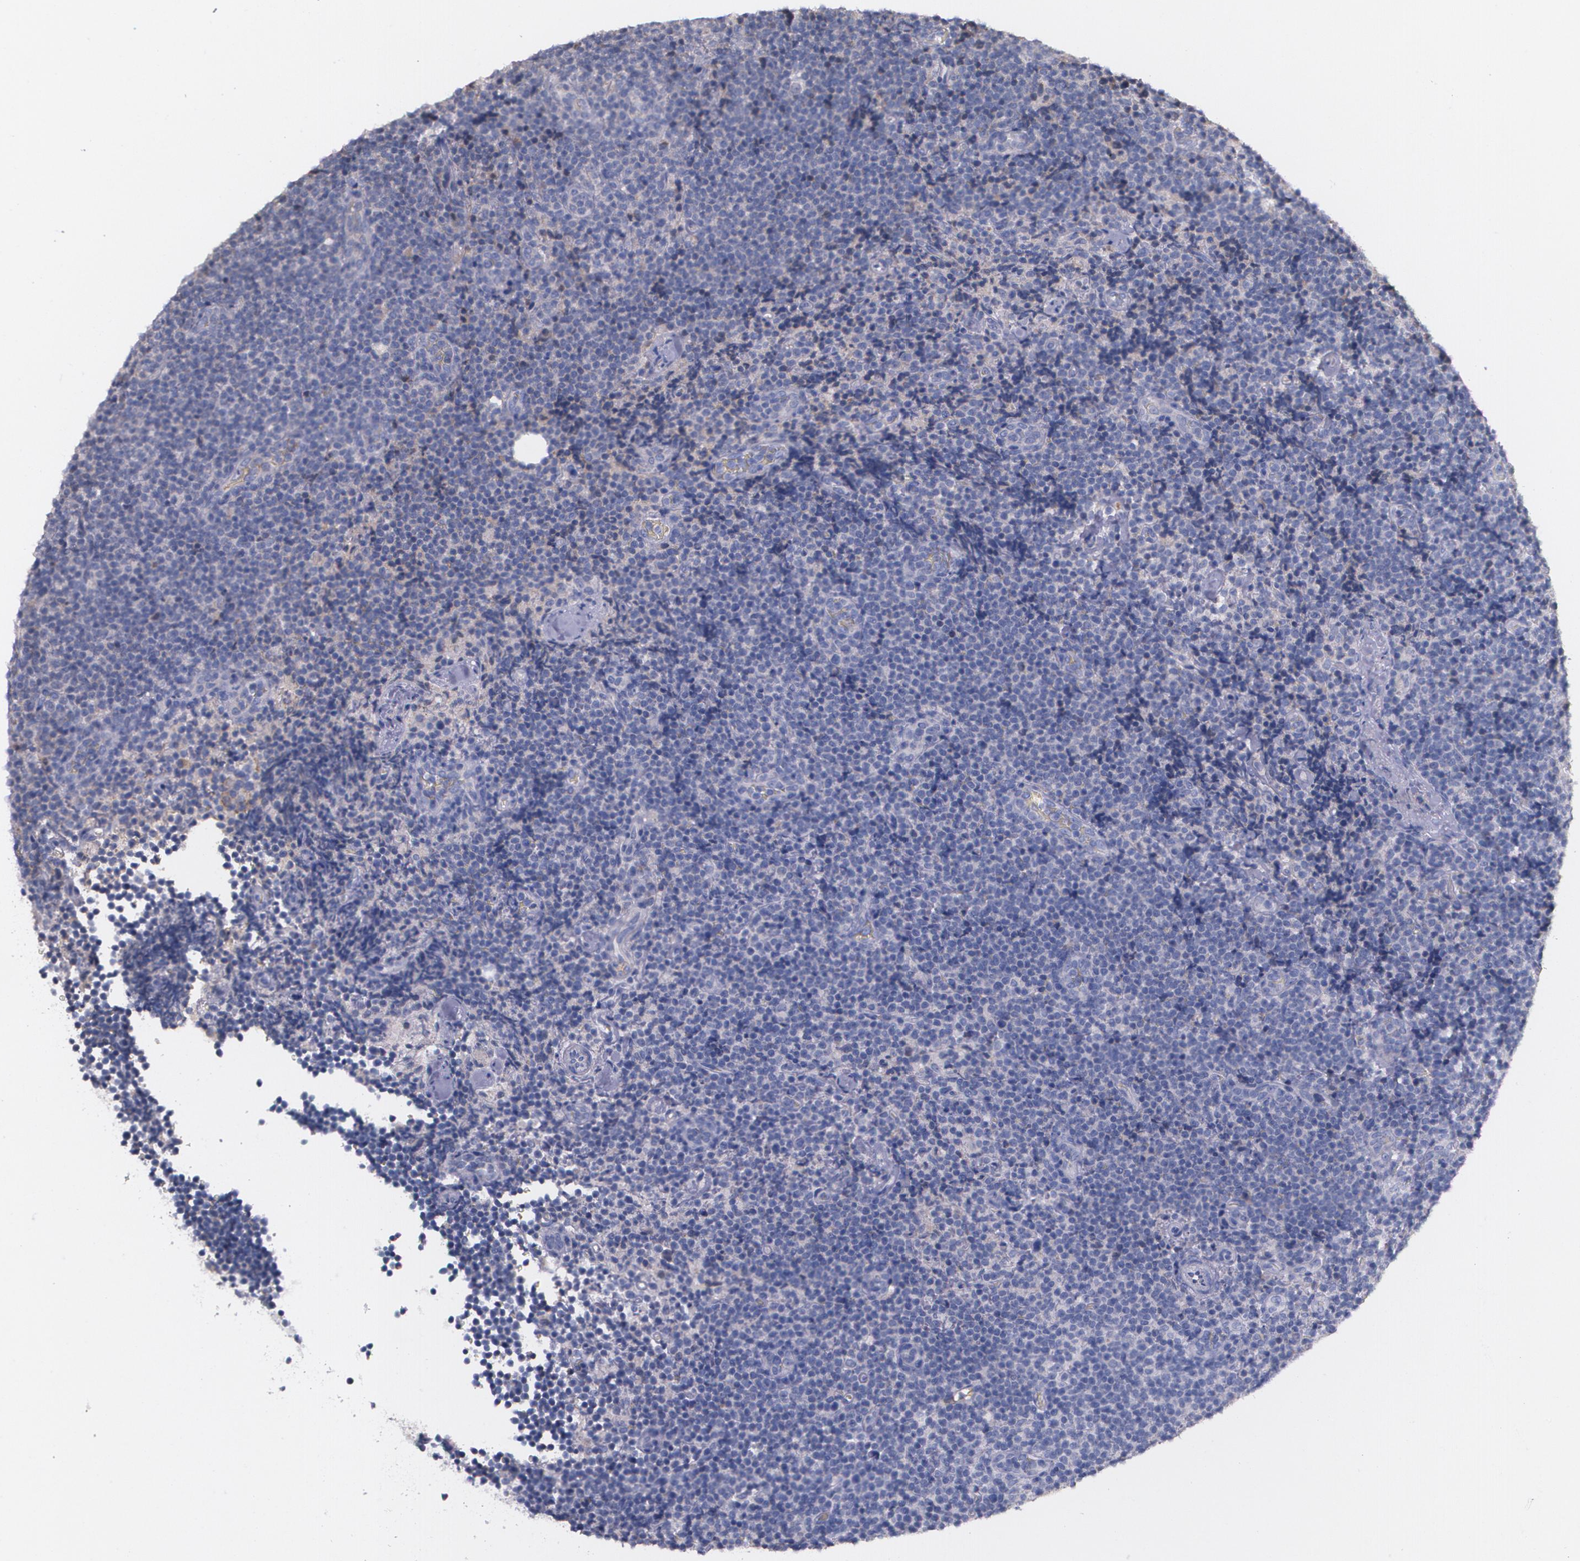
{"staining": {"intensity": "weak", "quantity": "<25%", "location": "cytoplasmic/membranous"}, "tissue": "lymphoma", "cell_type": "Tumor cells", "image_type": "cancer", "snomed": [{"axis": "morphology", "description": "Malignant lymphoma, non-Hodgkin's type, High grade"}, {"axis": "topography", "description": "Lymph node"}], "caption": "Immunohistochemistry of high-grade malignant lymphoma, non-Hodgkin's type demonstrates no positivity in tumor cells.", "gene": "AMBP", "patient": {"sex": "female", "age": 58}}